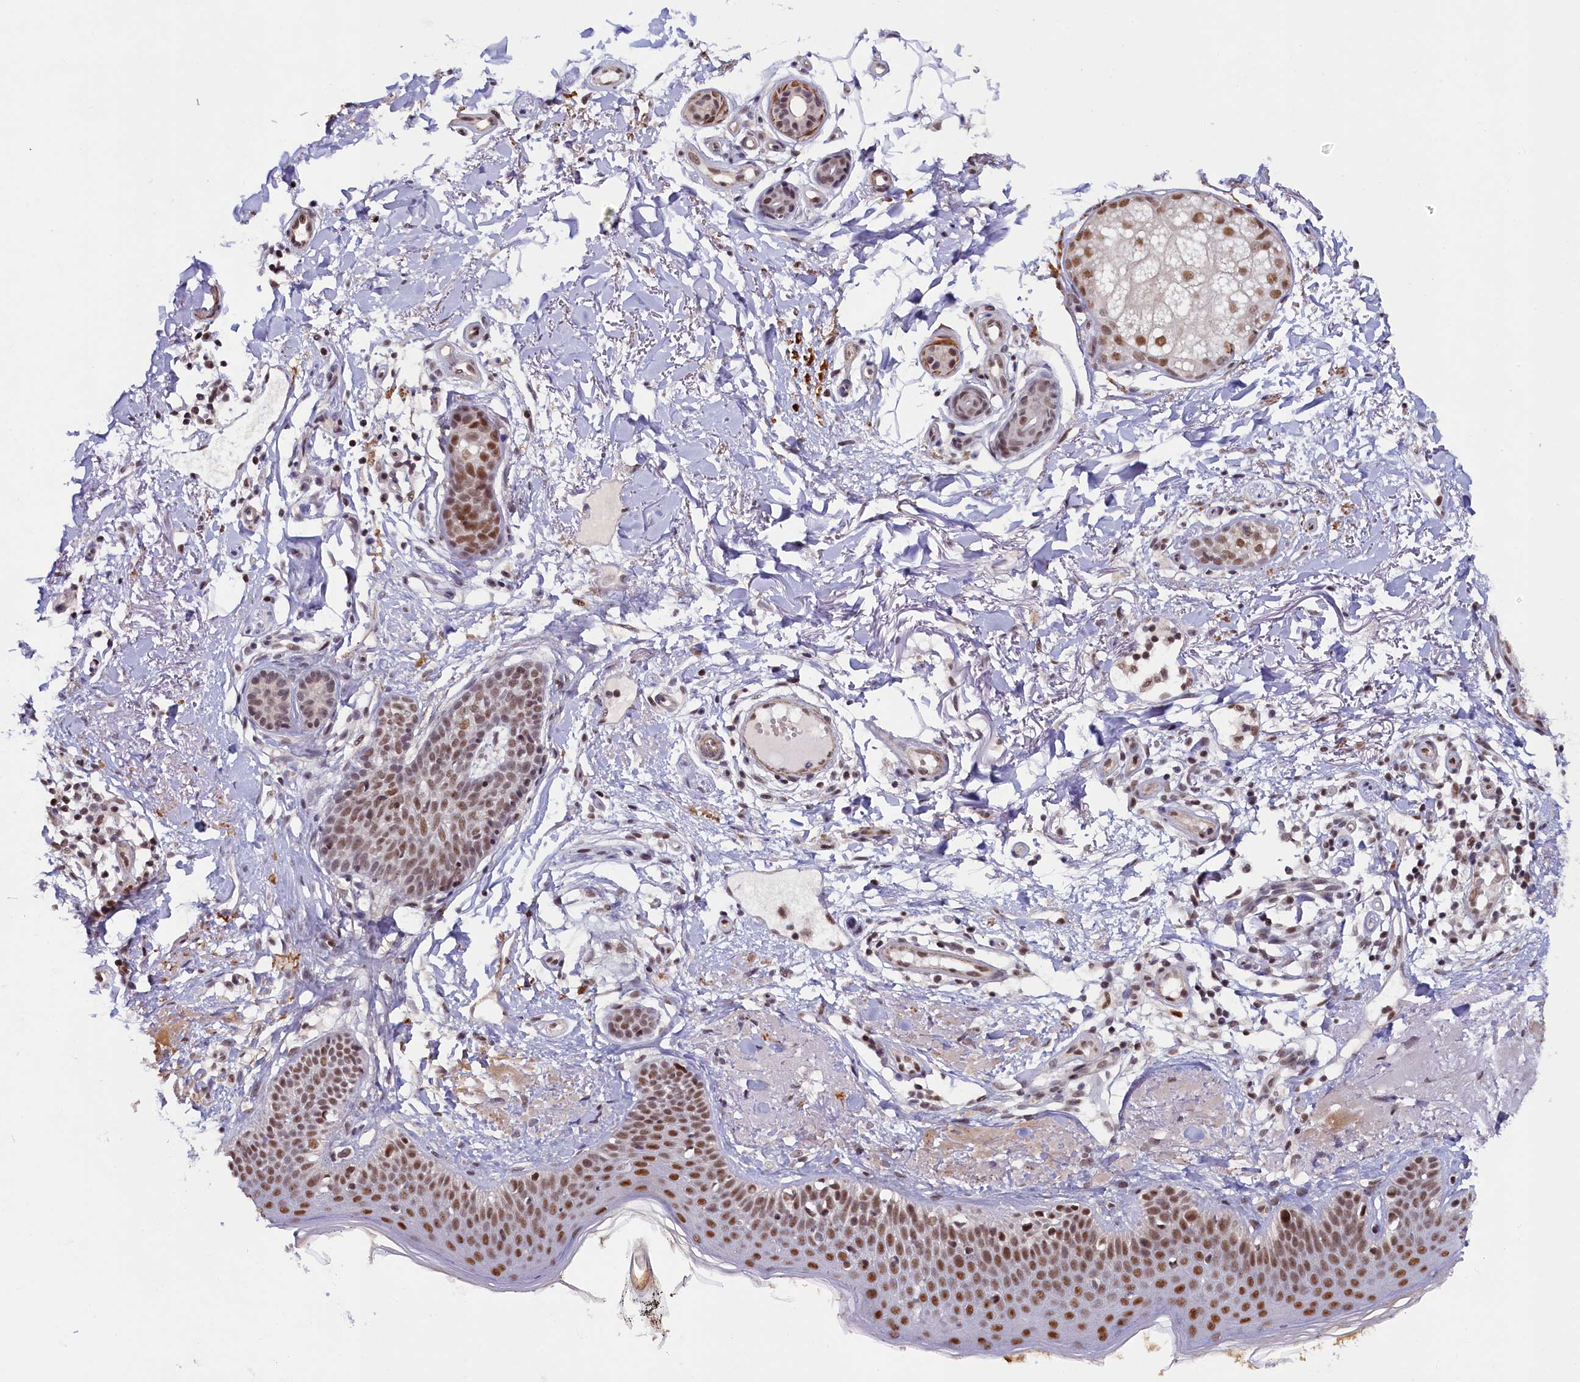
{"staining": {"intensity": "moderate", "quantity": ">75%", "location": "nuclear"}, "tissue": "skin cancer", "cell_type": "Tumor cells", "image_type": "cancer", "snomed": [{"axis": "morphology", "description": "Basal cell carcinoma"}, {"axis": "topography", "description": "Skin"}], "caption": "Immunohistochemical staining of basal cell carcinoma (skin) demonstrates medium levels of moderate nuclear protein positivity in approximately >75% of tumor cells.", "gene": "INTS14", "patient": {"sex": "female", "age": 61}}